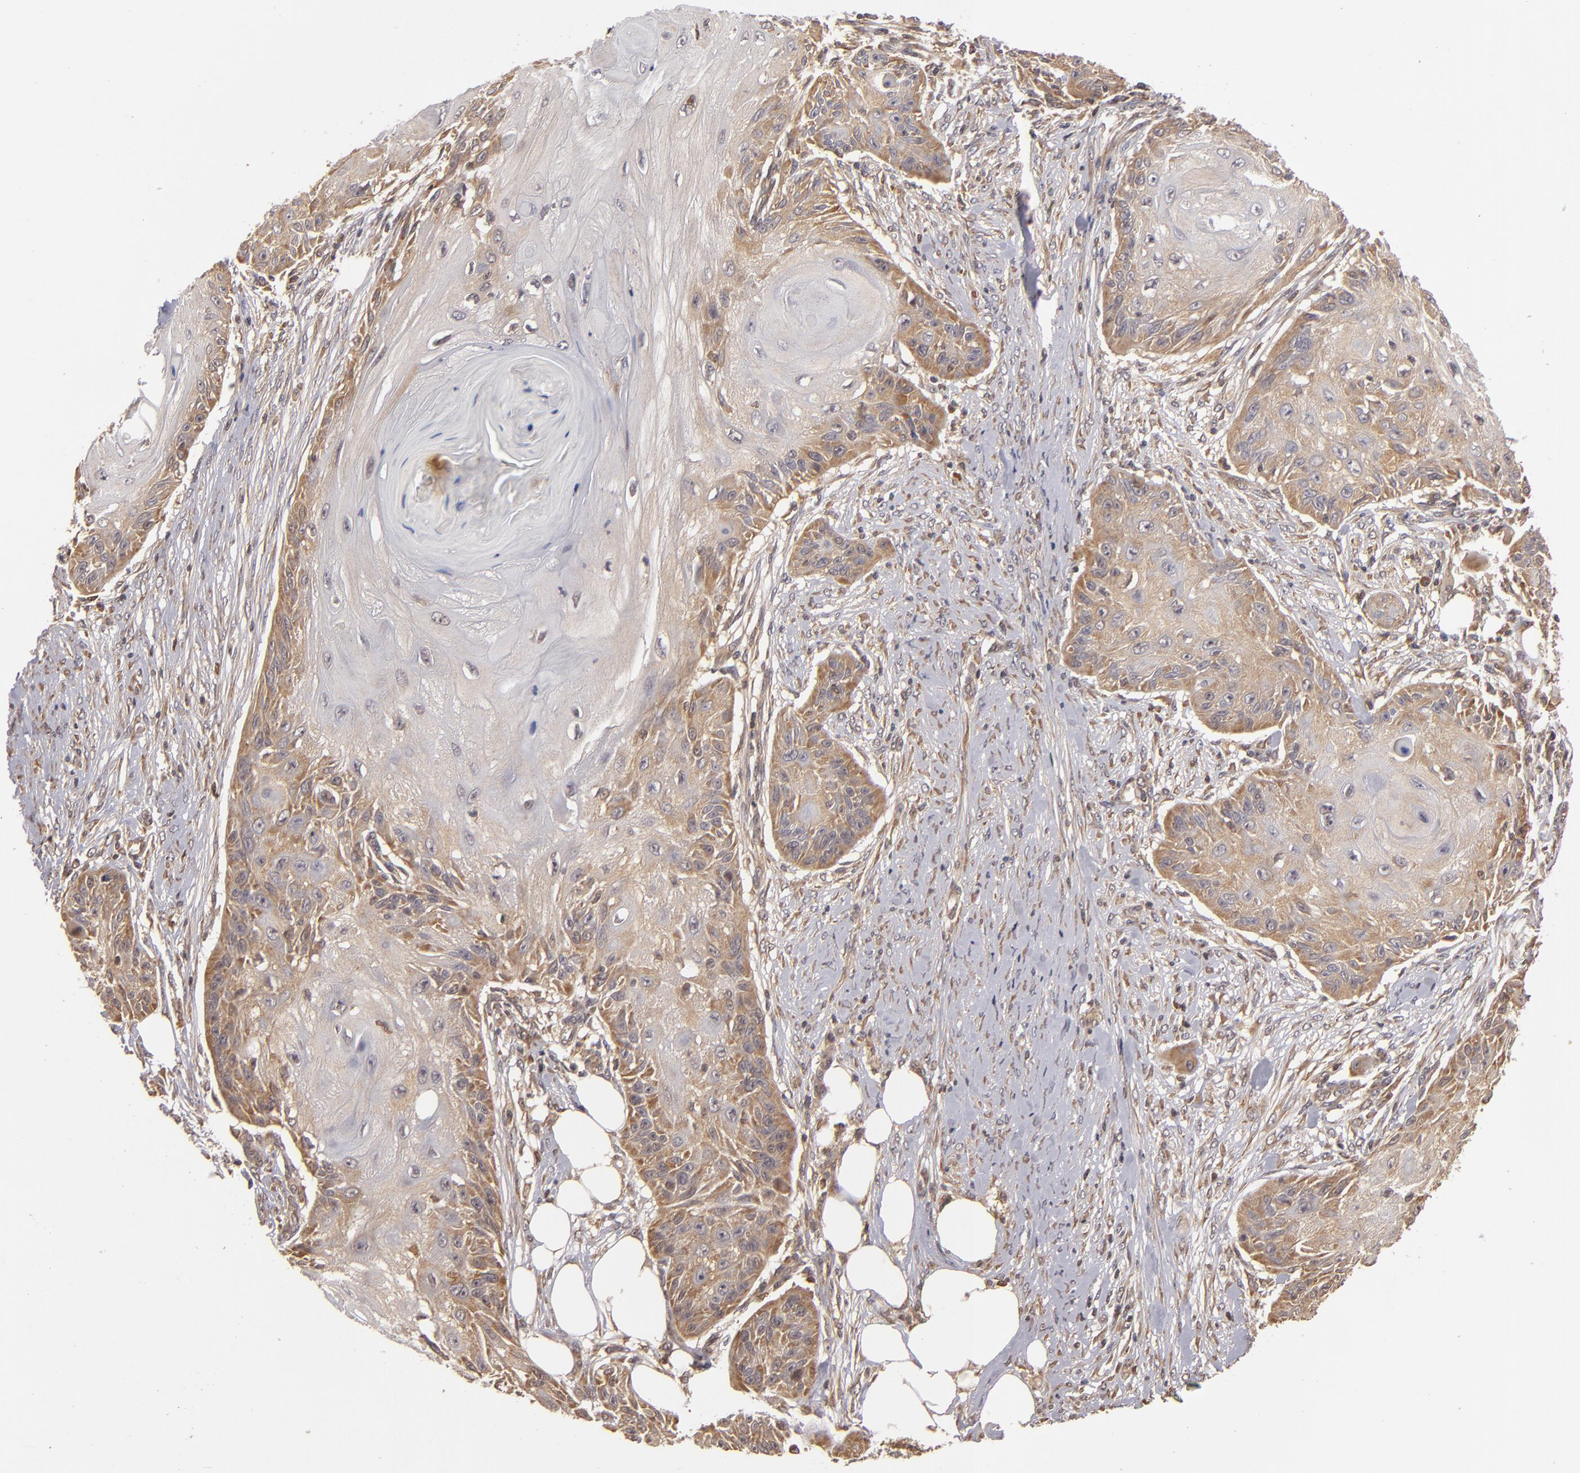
{"staining": {"intensity": "moderate", "quantity": ">75%", "location": "cytoplasmic/membranous"}, "tissue": "skin cancer", "cell_type": "Tumor cells", "image_type": "cancer", "snomed": [{"axis": "morphology", "description": "Squamous cell carcinoma, NOS"}, {"axis": "topography", "description": "Skin"}], "caption": "DAB (3,3'-diaminobenzidine) immunohistochemical staining of squamous cell carcinoma (skin) exhibits moderate cytoplasmic/membranous protein expression in approximately >75% of tumor cells.", "gene": "MAPK3", "patient": {"sex": "female", "age": 88}}